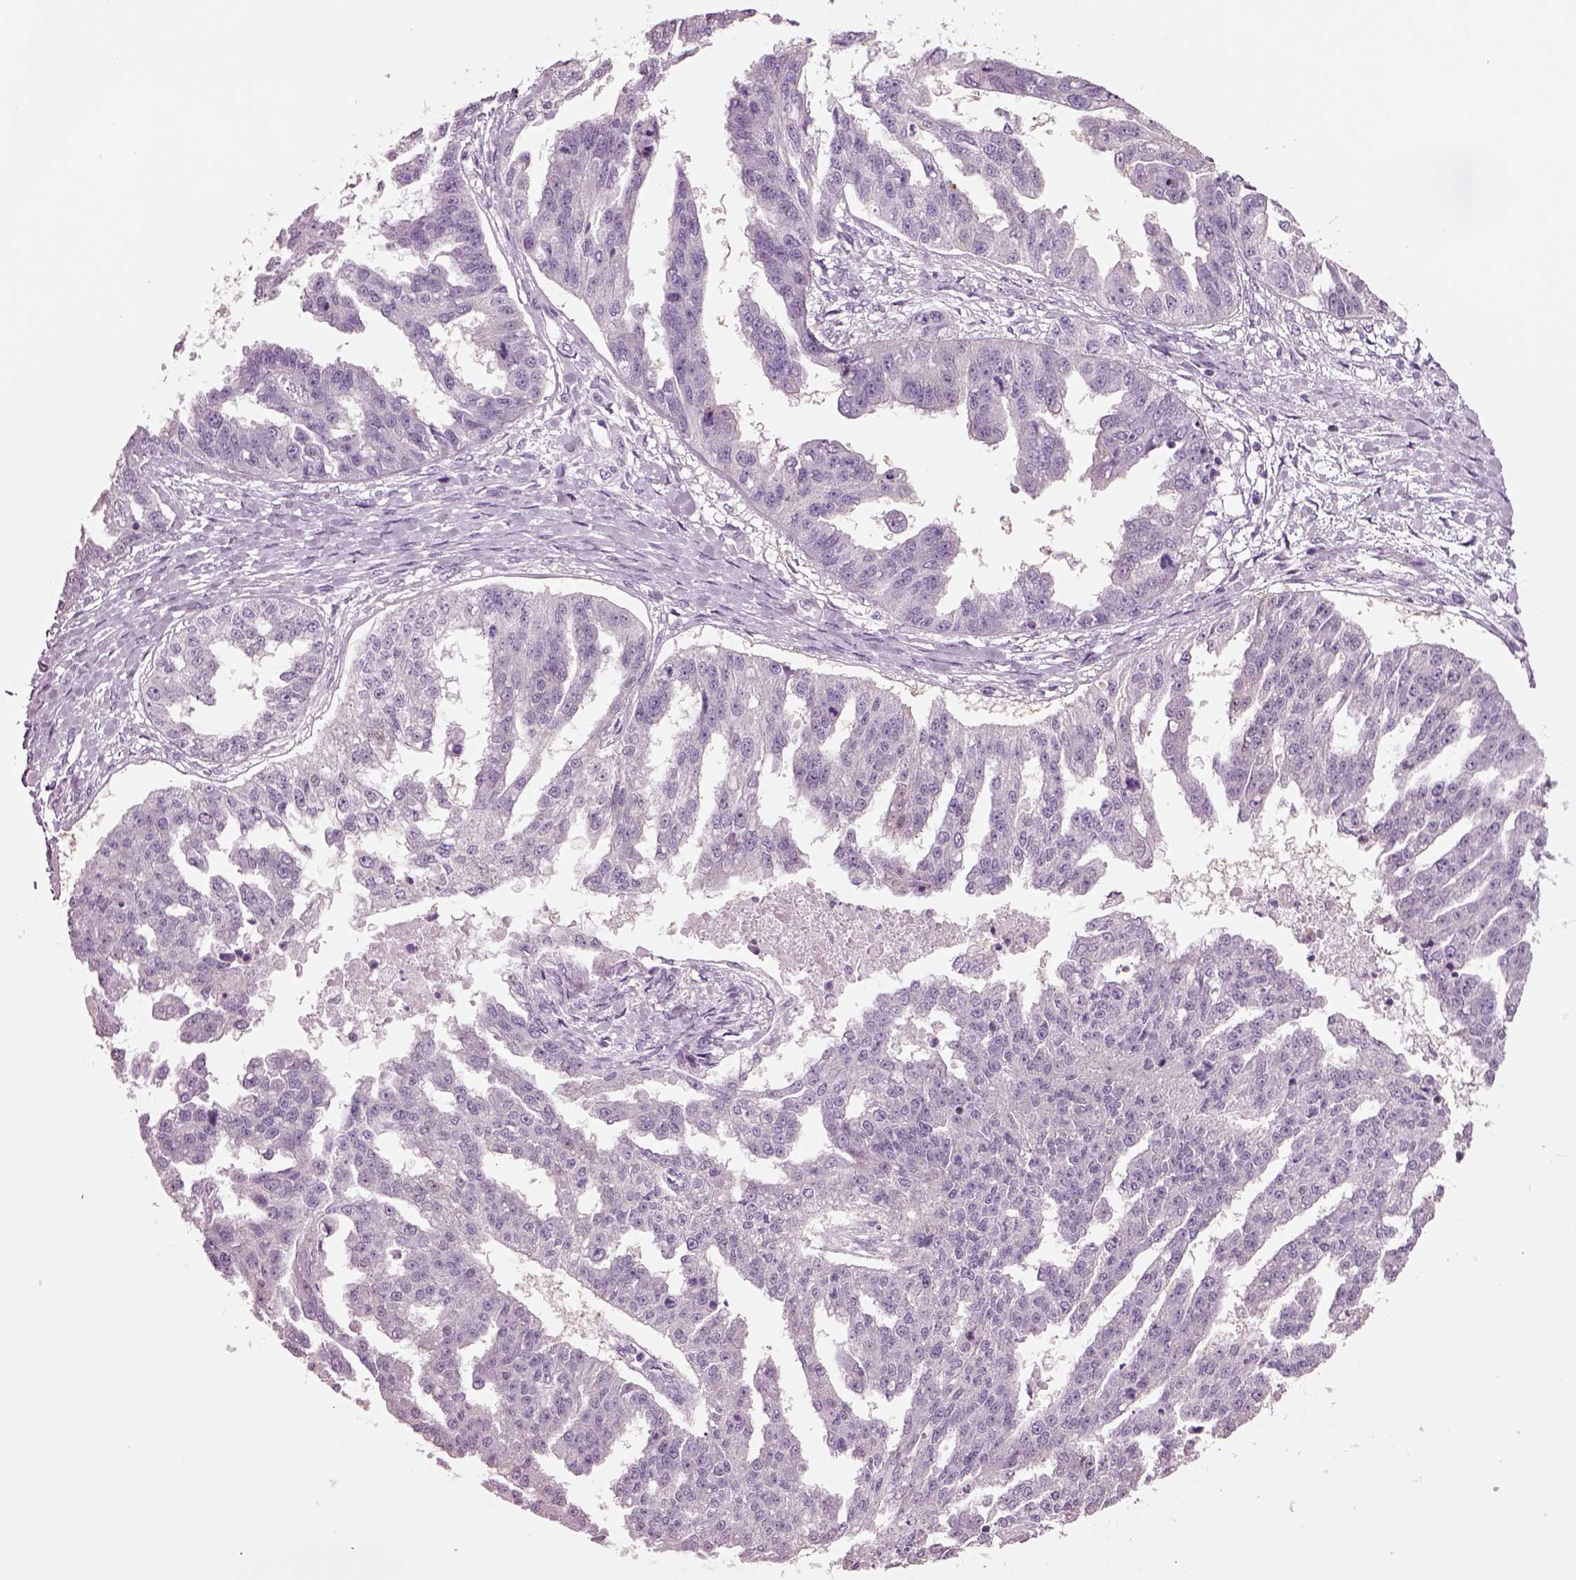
{"staining": {"intensity": "negative", "quantity": "none", "location": "none"}, "tissue": "ovarian cancer", "cell_type": "Tumor cells", "image_type": "cancer", "snomed": [{"axis": "morphology", "description": "Cystadenocarcinoma, serous, NOS"}, {"axis": "topography", "description": "Ovary"}], "caption": "The IHC photomicrograph has no significant expression in tumor cells of ovarian cancer (serous cystadenocarcinoma) tissue.", "gene": "SCML2", "patient": {"sex": "female", "age": 58}}